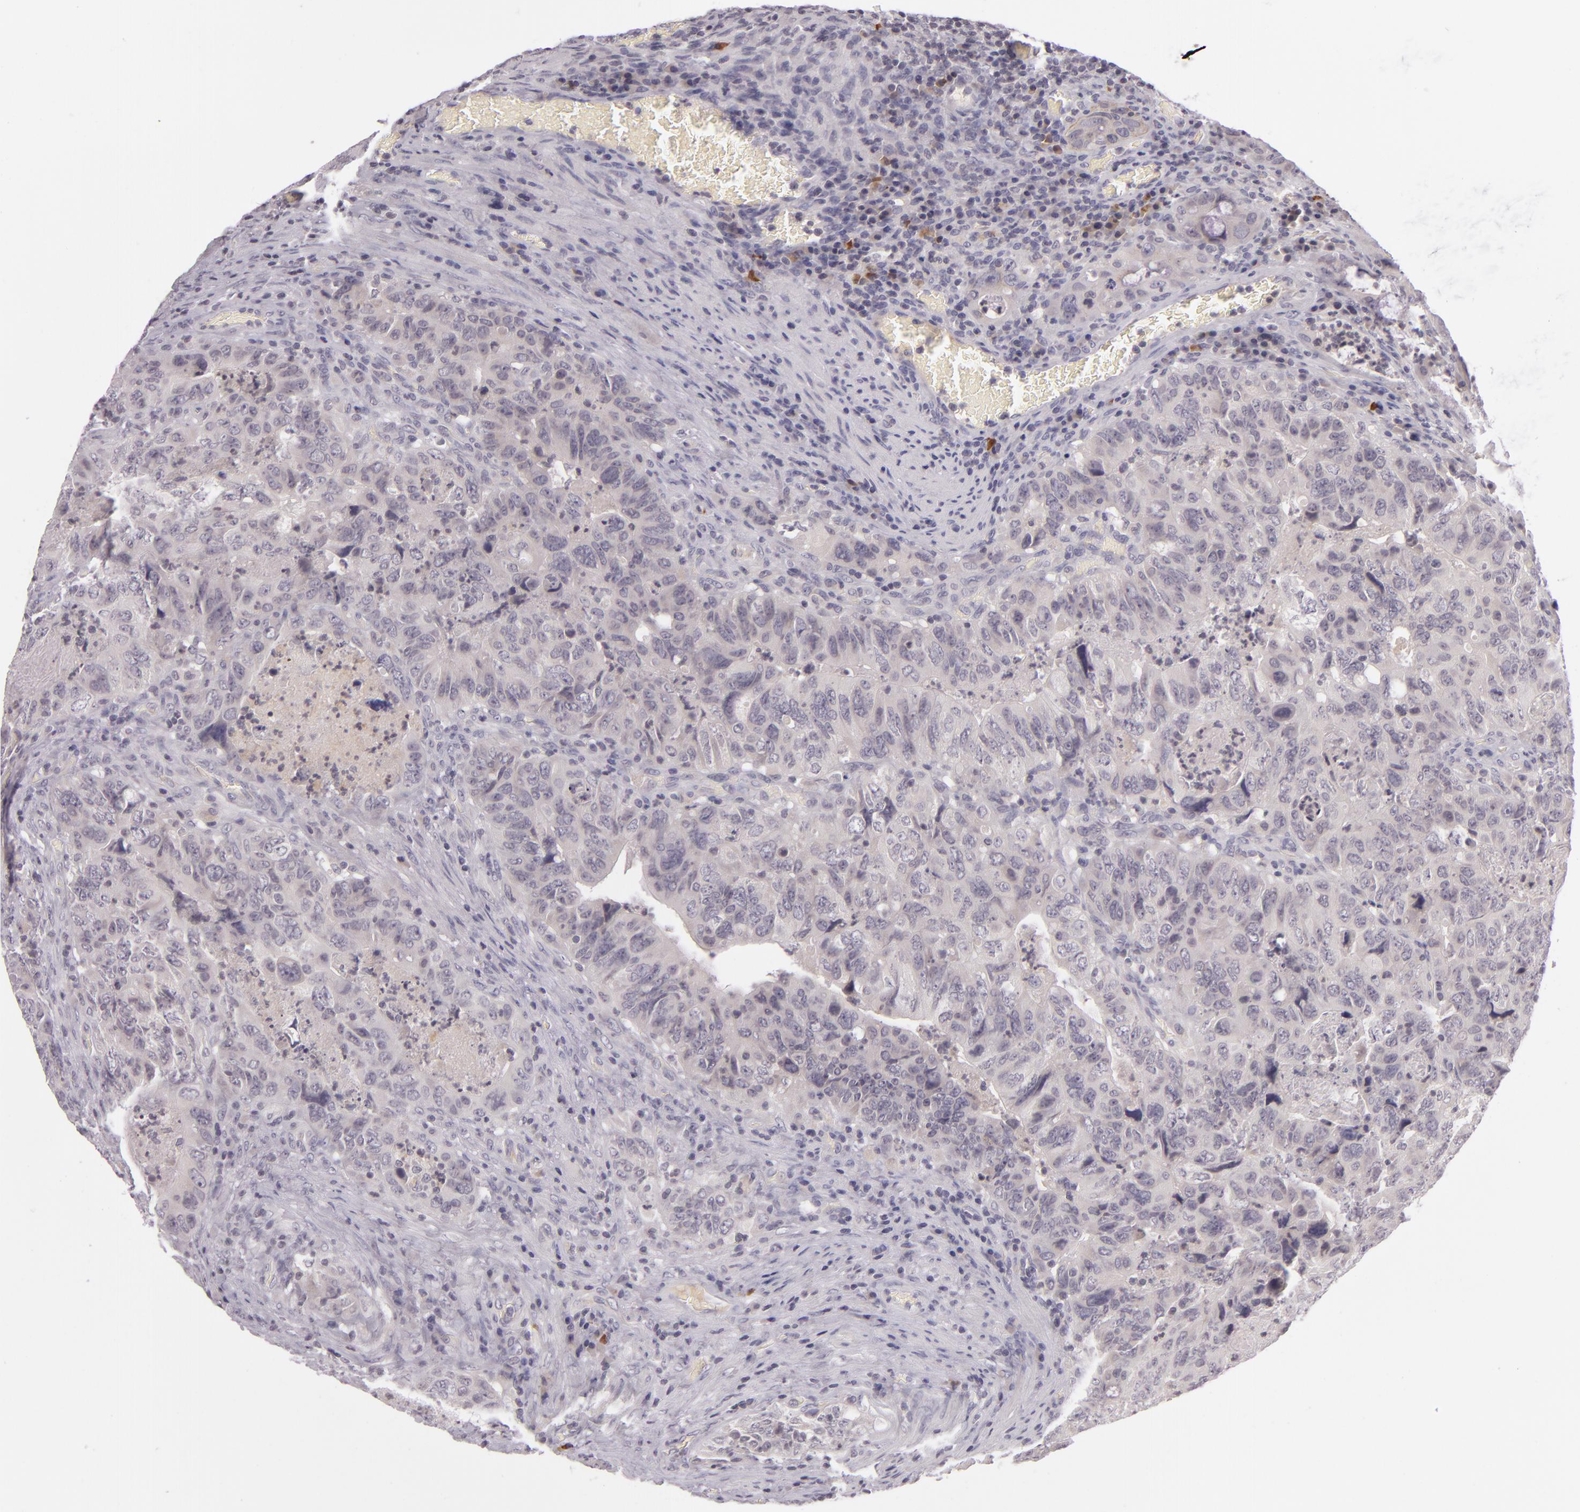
{"staining": {"intensity": "weak", "quantity": ">75%", "location": "cytoplasmic/membranous"}, "tissue": "colorectal cancer", "cell_type": "Tumor cells", "image_type": "cancer", "snomed": [{"axis": "morphology", "description": "Adenocarcinoma, NOS"}, {"axis": "topography", "description": "Rectum"}], "caption": "Protein expression by immunohistochemistry exhibits weak cytoplasmic/membranous expression in about >75% of tumor cells in adenocarcinoma (colorectal). (DAB IHC, brown staining for protein, blue staining for nuclei).", "gene": "DAG1", "patient": {"sex": "female", "age": 82}}